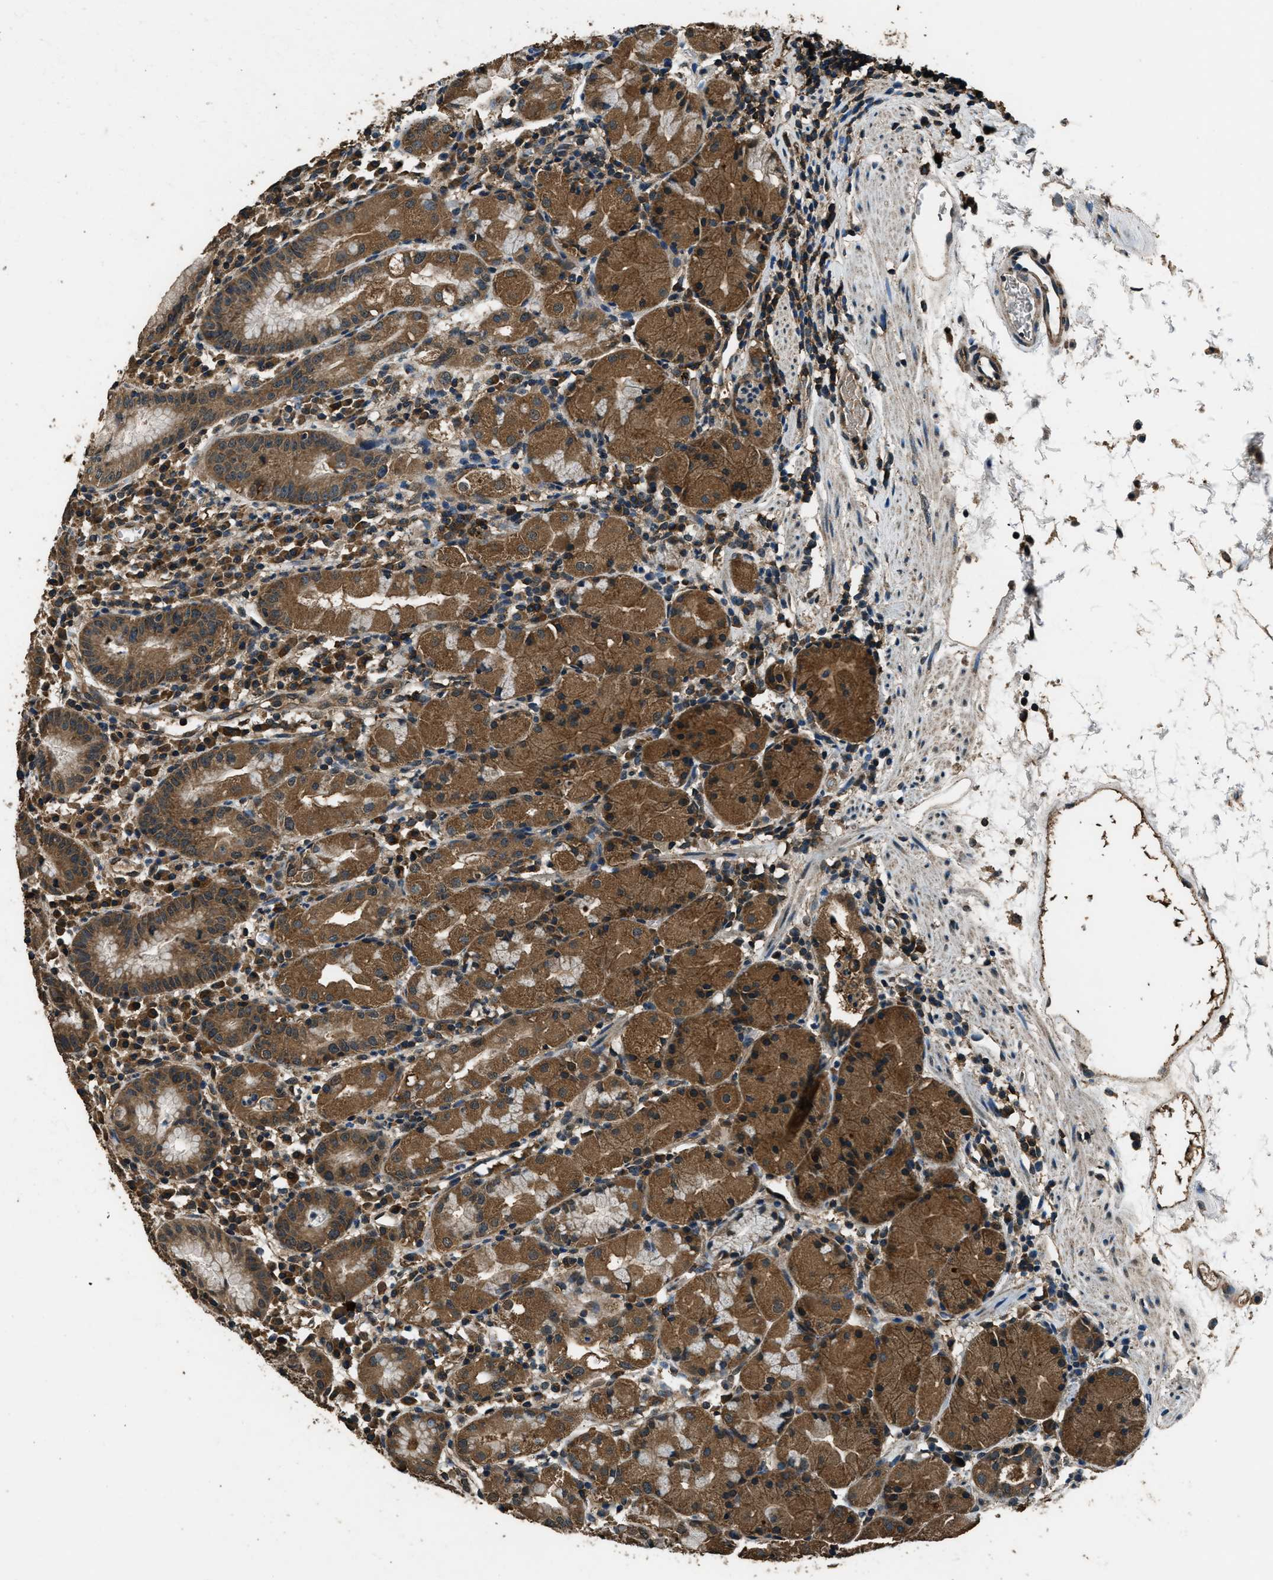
{"staining": {"intensity": "moderate", "quantity": ">75%", "location": "cytoplasmic/membranous"}, "tissue": "stomach", "cell_type": "Glandular cells", "image_type": "normal", "snomed": [{"axis": "morphology", "description": "Normal tissue, NOS"}, {"axis": "topography", "description": "Stomach"}, {"axis": "topography", "description": "Stomach, lower"}], "caption": "Stomach stained with DAB IHC displays medium levels of moderate cytoplasmic/membranous staining in approximately >75% of glandular cells. Immunohistochemistry stains the protein of interest in brown and the nuclei are stained blue.", "gene": "SALL3", "patient": {"sex": "female", "age": 75}}